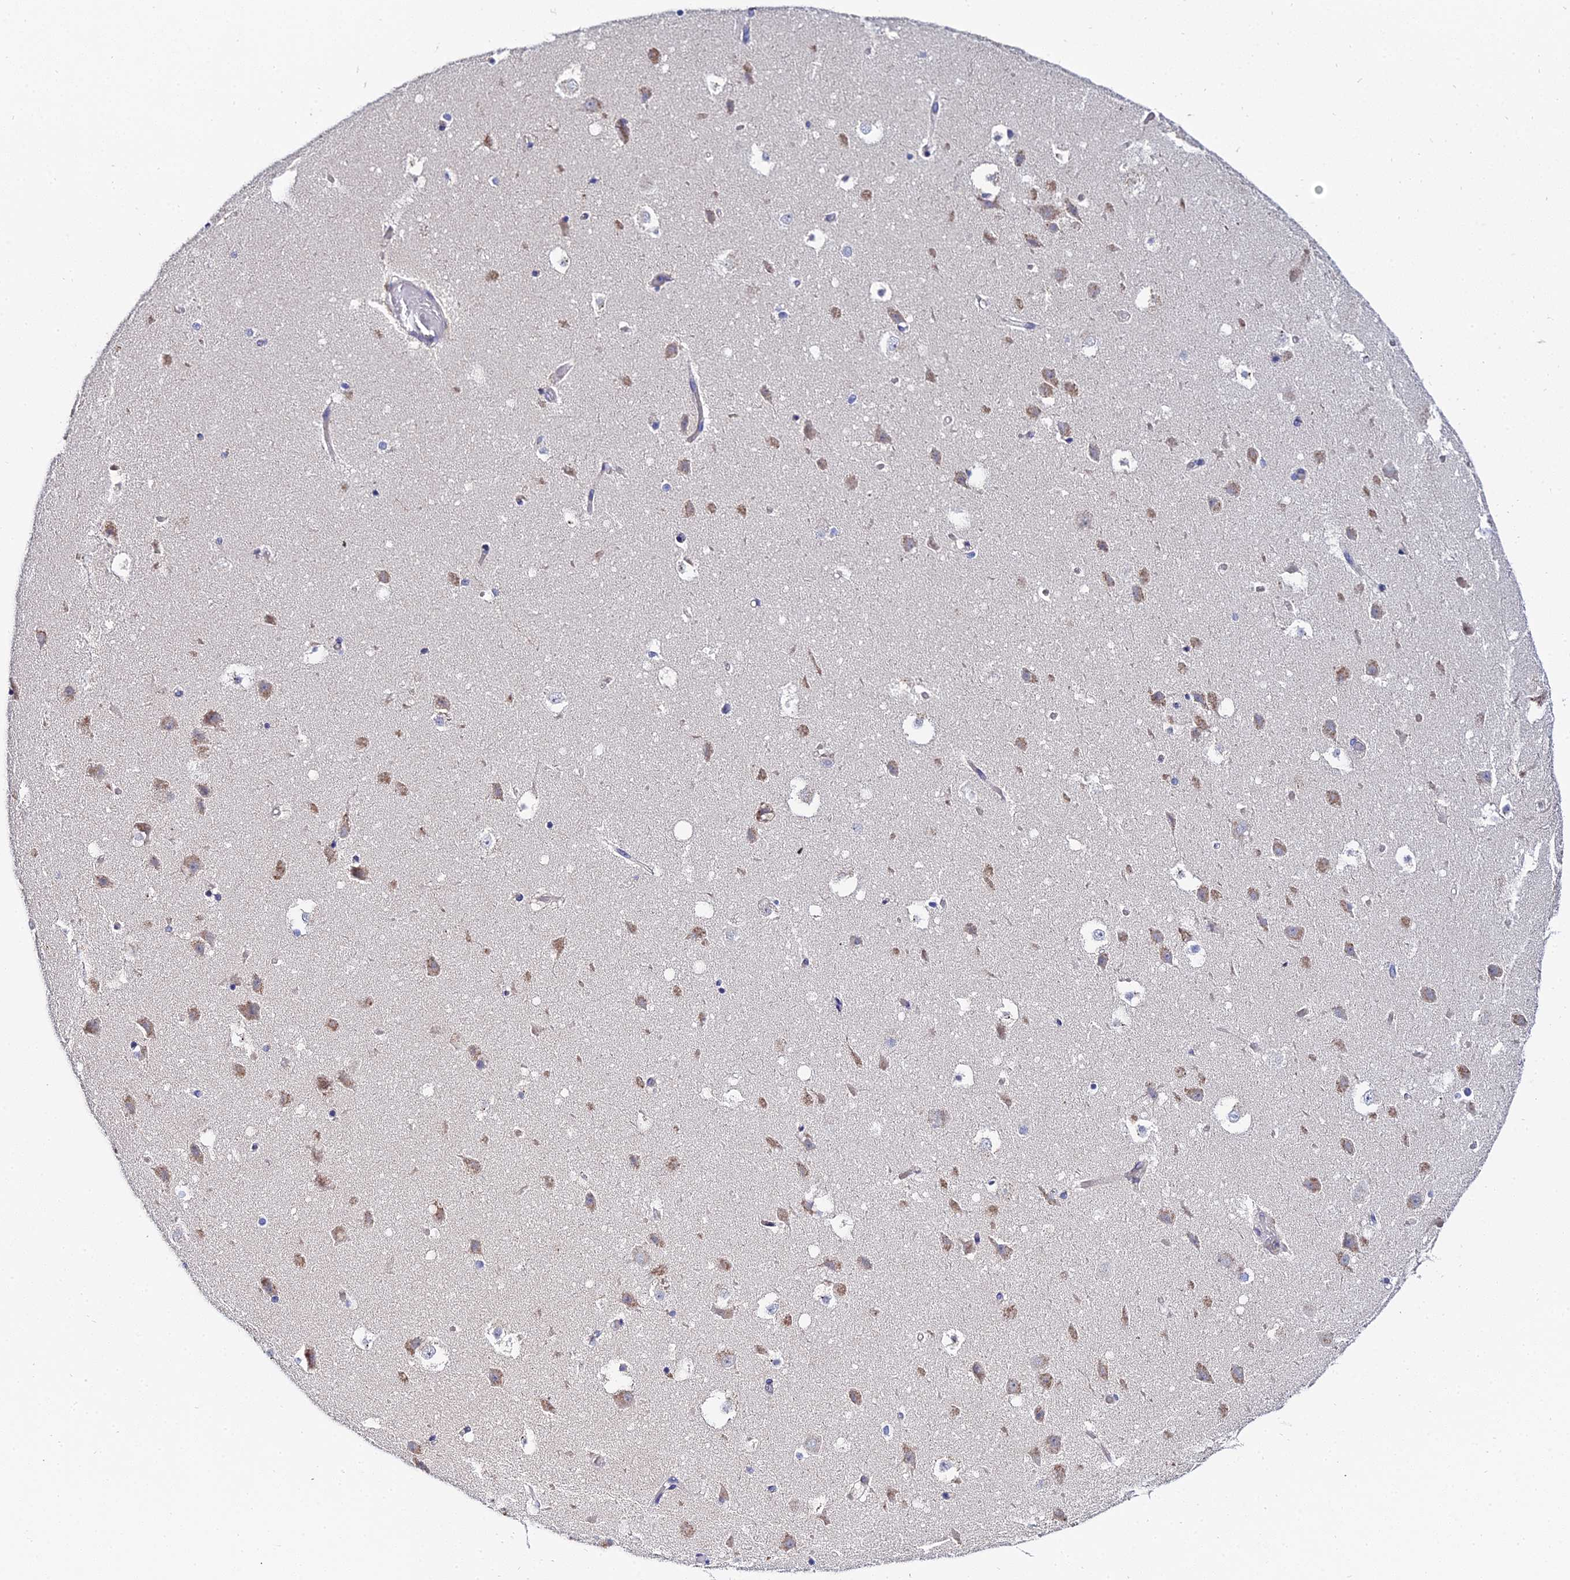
{"staining": {"intensity": "moderate", "quantity": "<25%", "location": "cytoplasmic/membranous"}, "tissue": "hippocampus", "cell_type": "Glial cells", "image_type": "normal", "snomed": [{"axis": "morphology", "description": "Normal tissue, NOS"}, {"axis": "topography", "description": "Hippocampus"}], "caption": "A brown stain shows moderate cytoplasmic/membranous expression of a protein in glial cells of unremarkable hippocampus.", "gene": "APOBEC3H", "patient": {"sex": "female", "age": 52}}